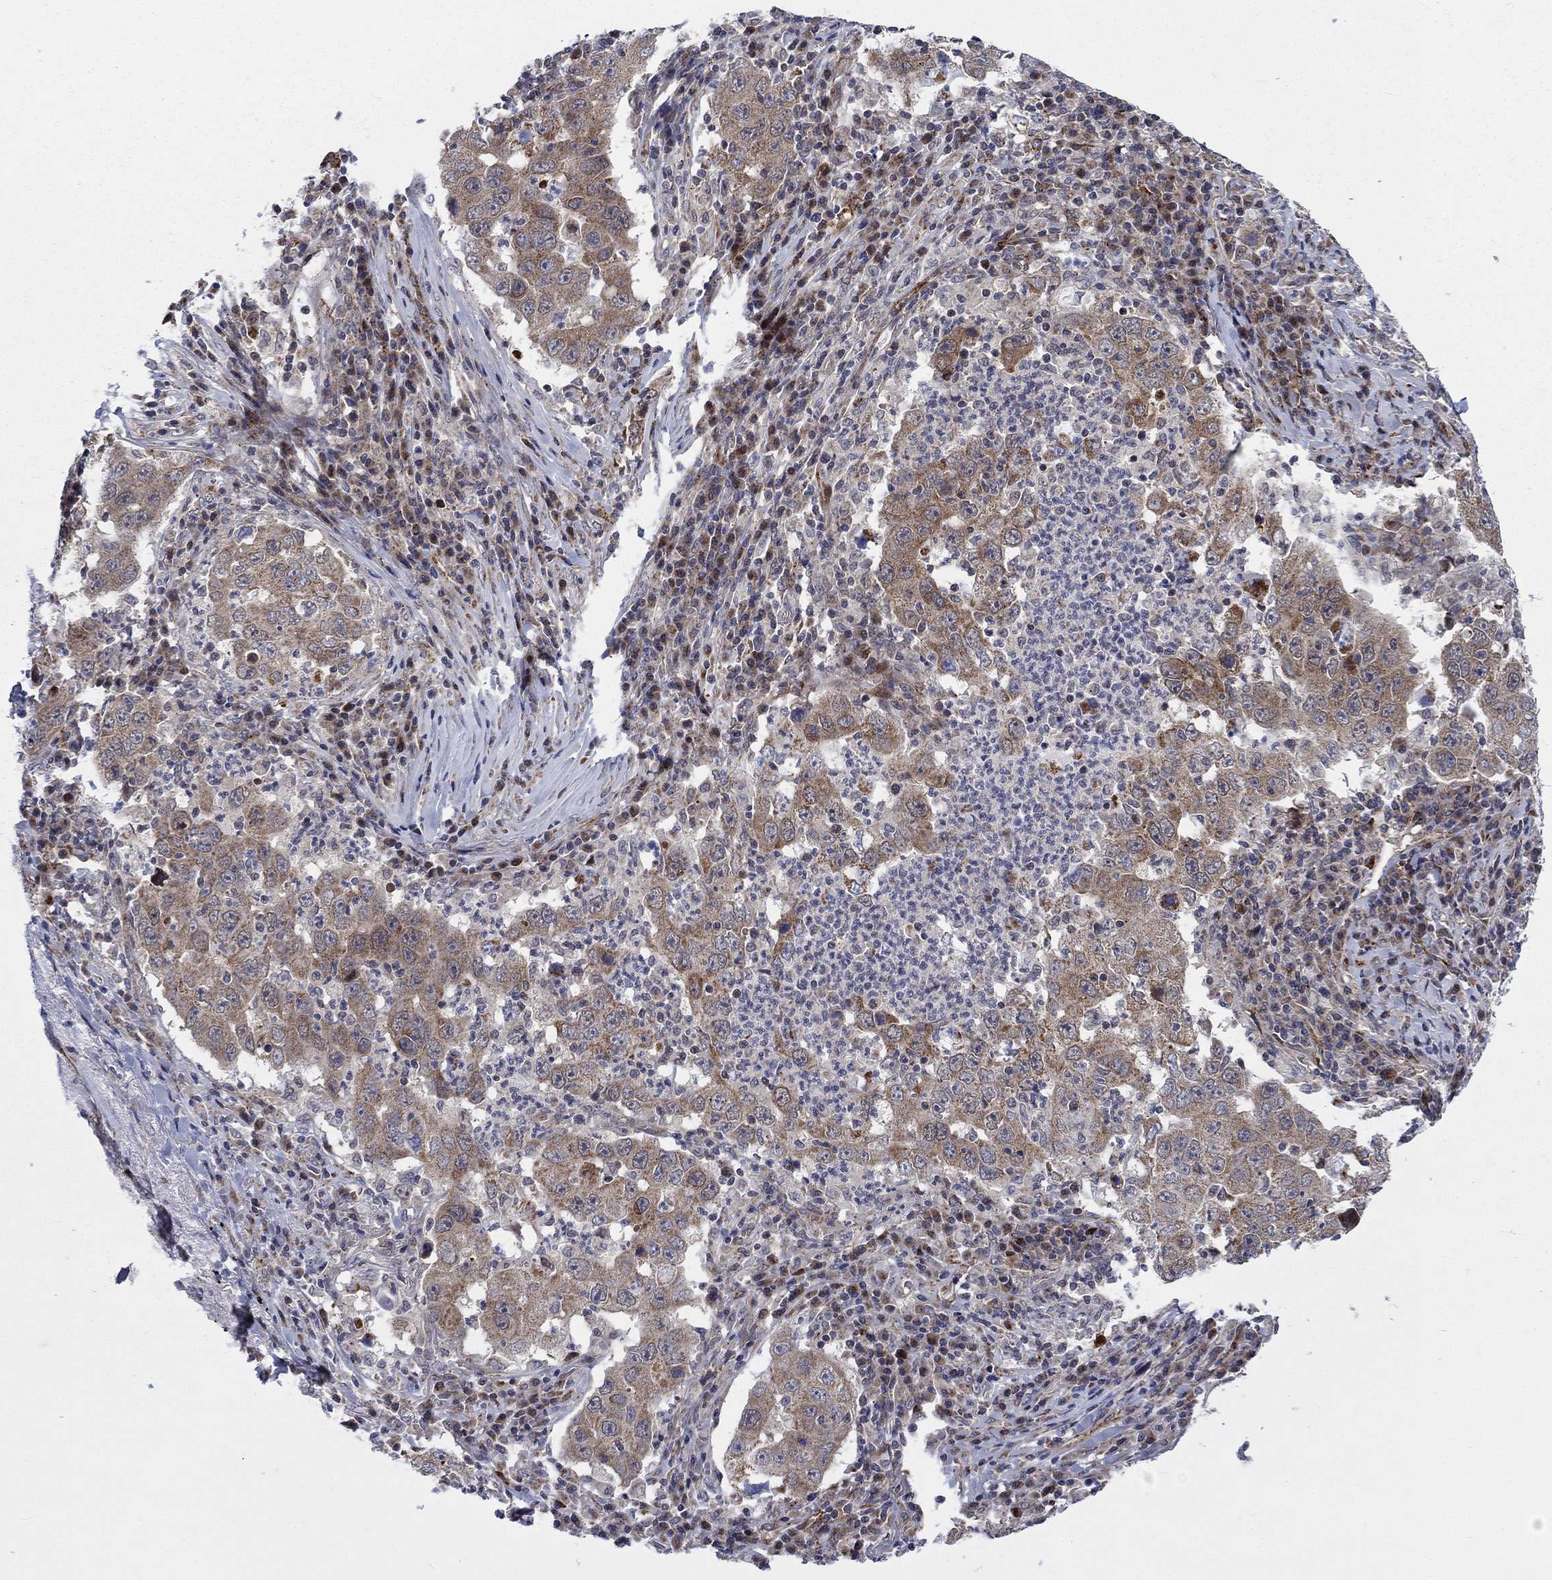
{"staining": {"intensity": "moderate", "quantity": "25%-75%", "location": "cytoplasmic/membranous"}, "tissue": "lung cancer", "cell_type": "Tumor cells", "image_type": "cancer", "snomed": [{"axis": "morphology", "description": "Adenocarcinoma, NOS"}, {"axis": "topography", "description": "Lung"}], "caption": "This is an image of immunohistochemistry (IHC) staining of lung cancer, which shows moderate staining in the cytoplasmic/membranous of tumor cells.", "gene": "SLC35F2", "patient": {"sex": "male", "age": 73}}